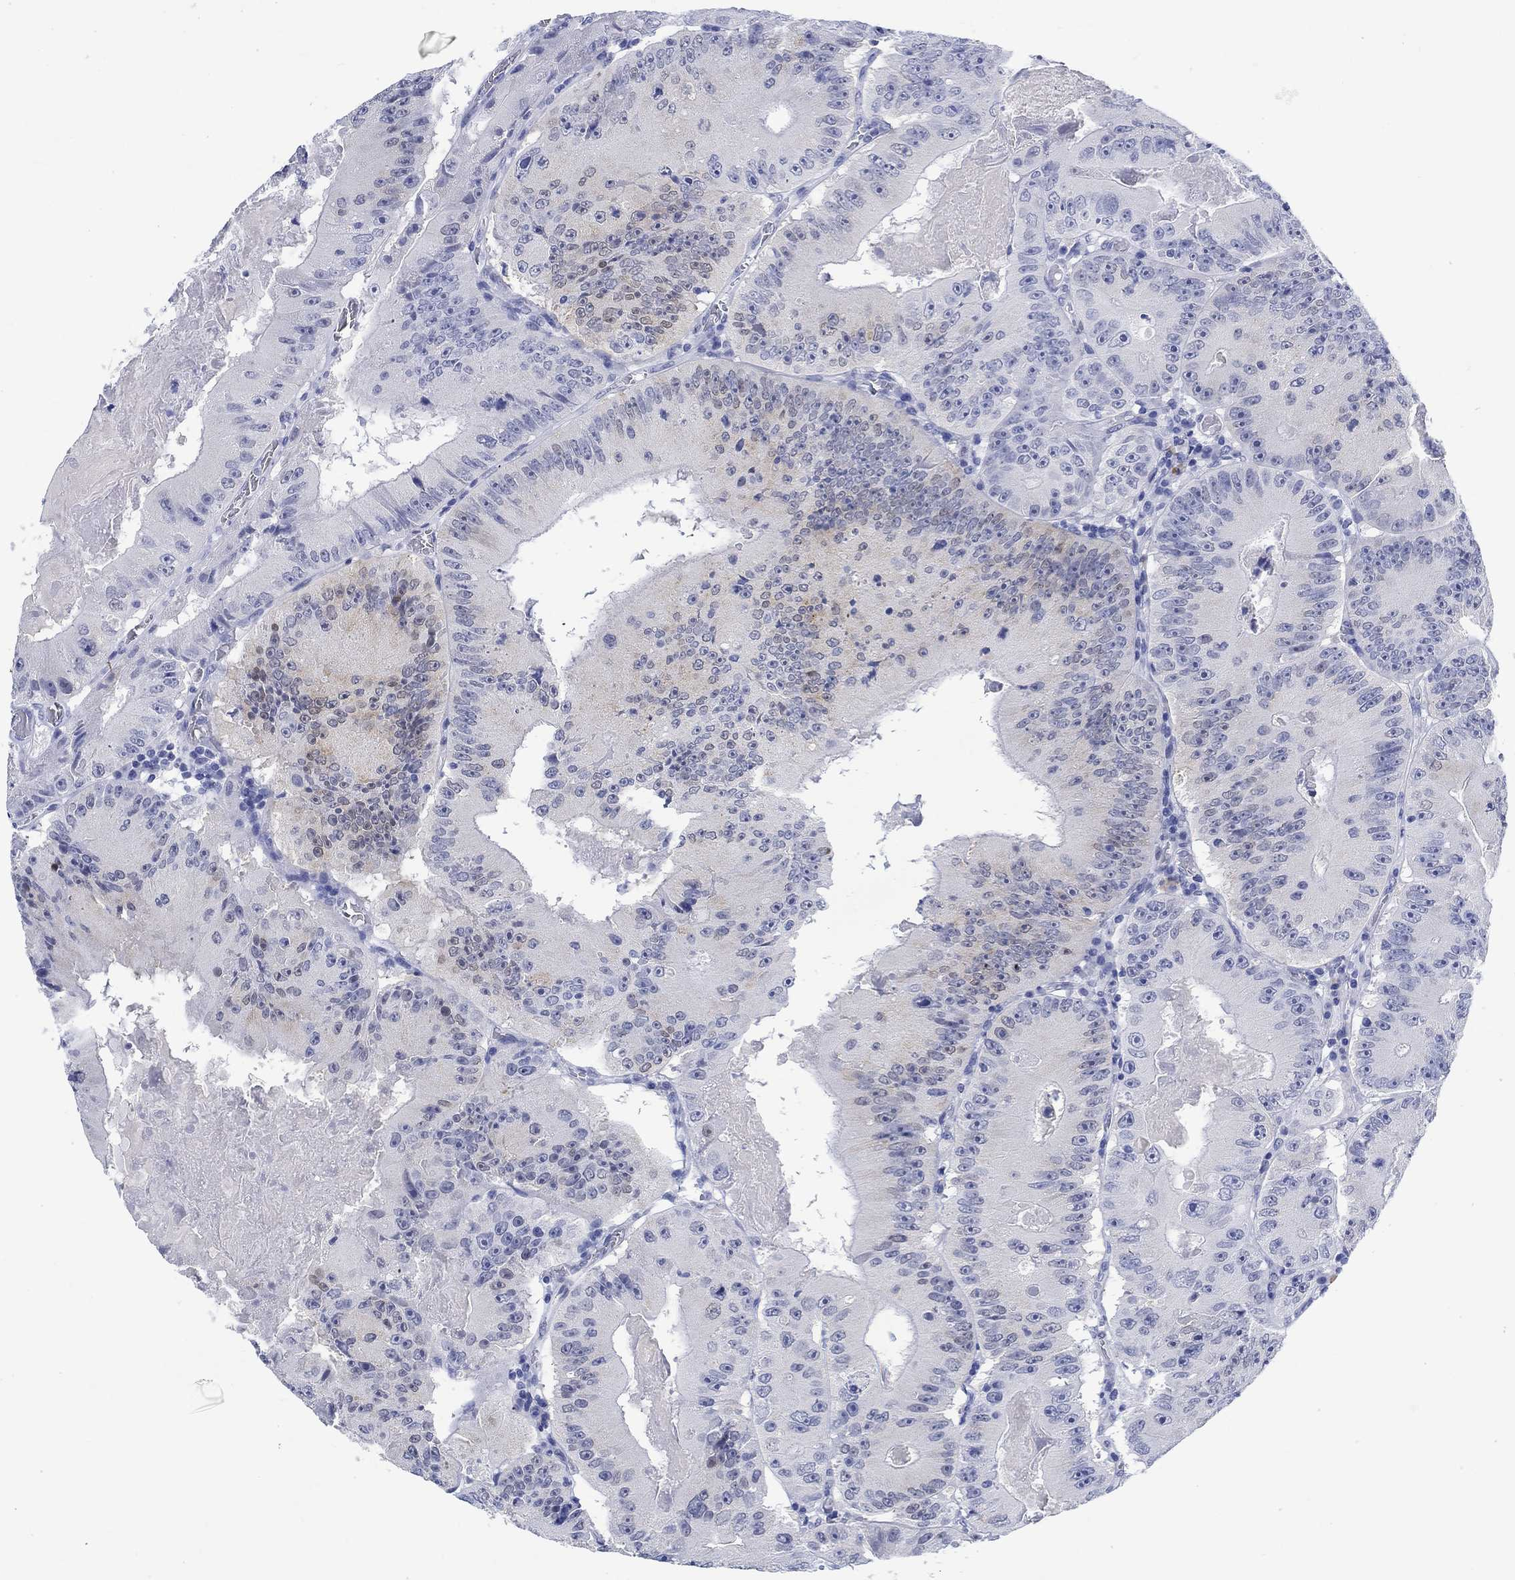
{"staining": {"intensity": "moderate", "quantity": "<25%", "location": "cytoplasmic/membranous"}, "tissue": "colorectal cancer", "cell_type": "Tumor cells", "image_type": "cancer", "snomed": [{"axis": "morphology", "description": "Adenocarcinoma, NOS"}, {"axis": "topography", "description": "Colon"}], "caption": "Colorectal cancer was stained to show a protein in brown. There is low levels of moderate cytoplasmic/membranous expression in about <25% of tumor cells.", "gene": "MSI1", "patient": {"sex": "female", "age": 86}}